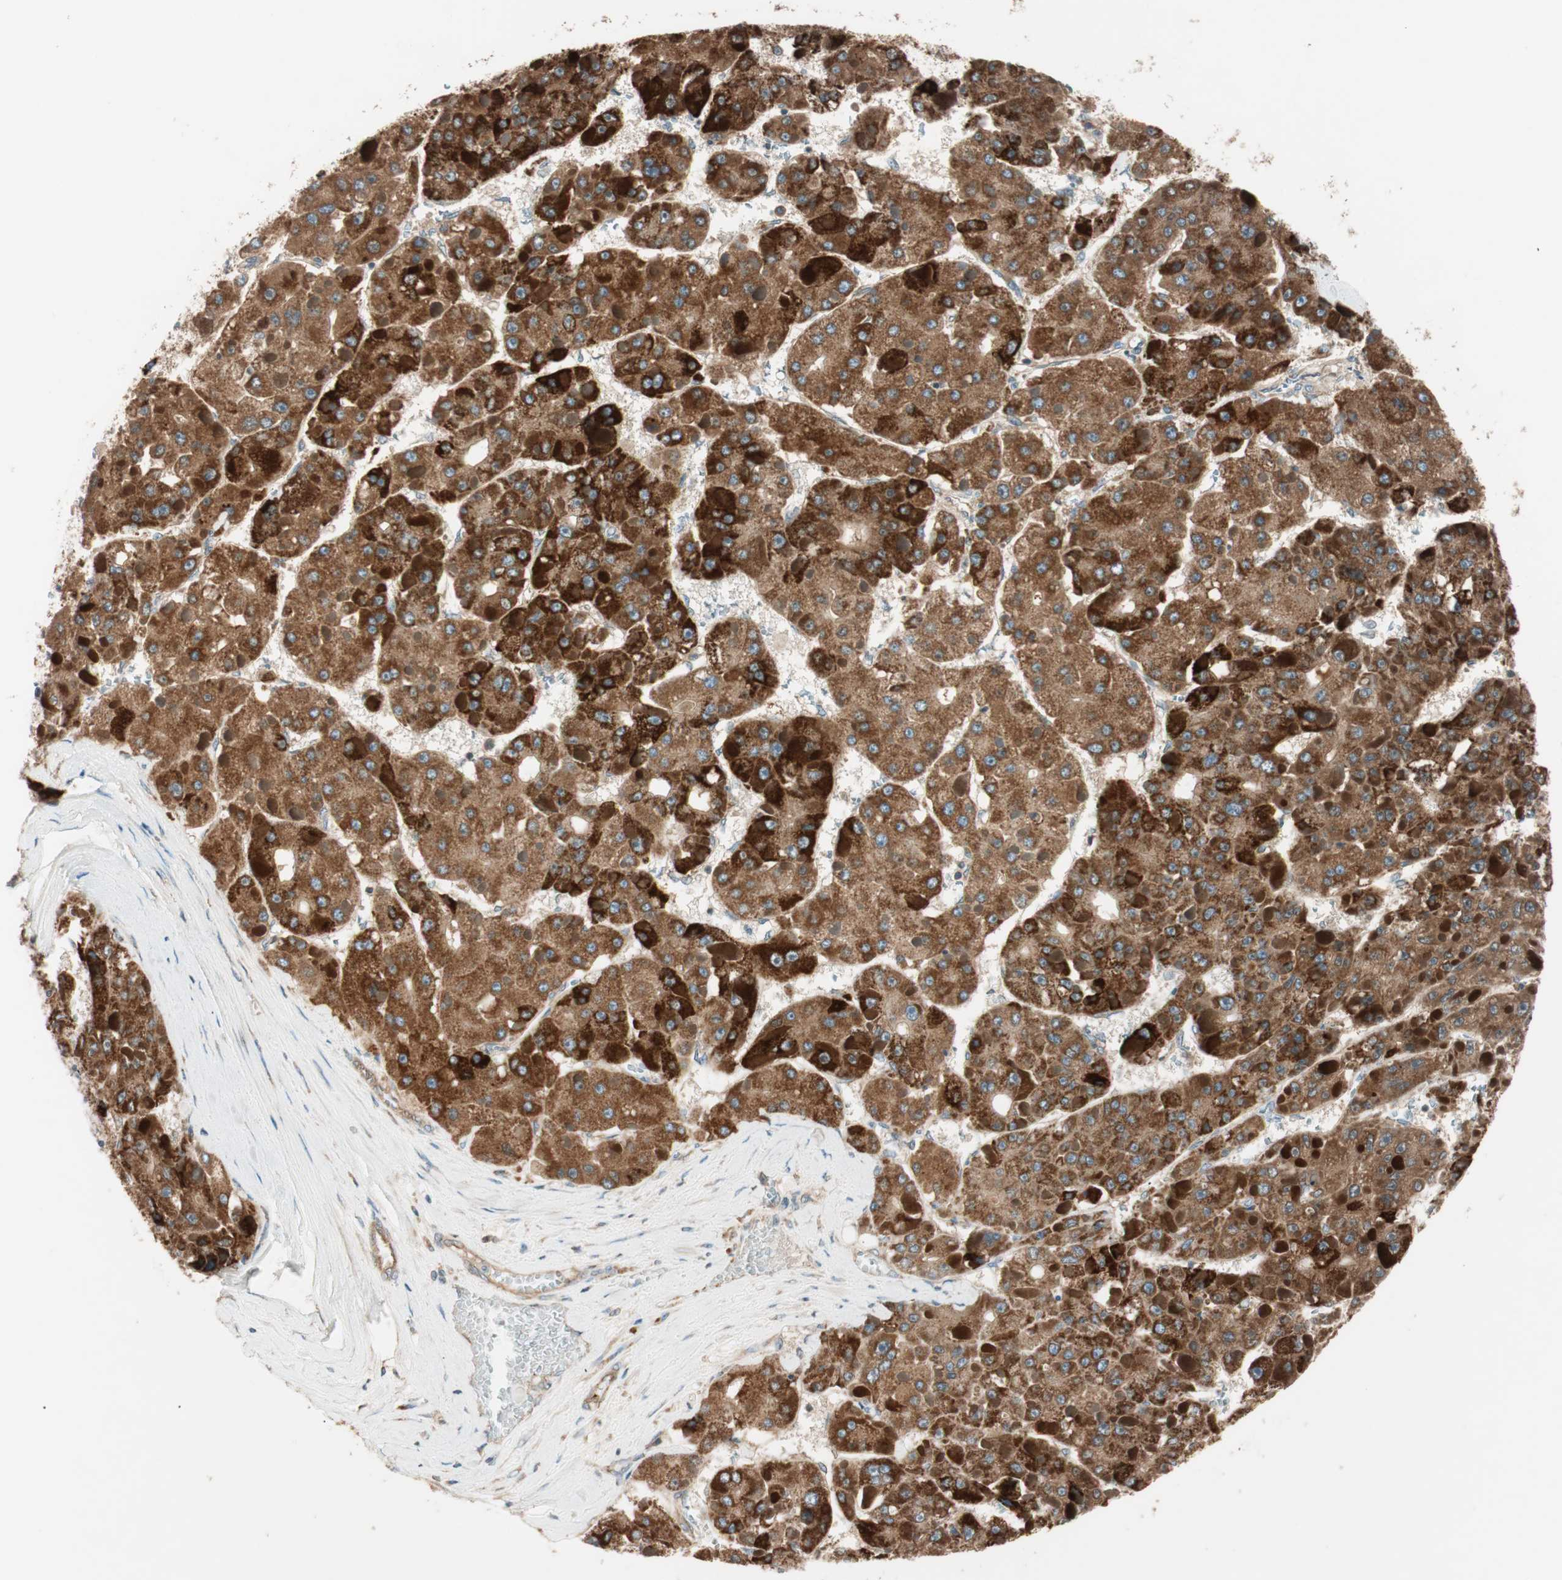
{"staining": {"intensity": "strong", "quantity": ">75%", "location": "cytoplasmic/membranous"}, "tissue": "liver cancer", "cell_type": "Tumor cells", "image_type": "cancer", "snomed": [{"axis": "morphology", "description": "Carcinoma, Hepatocellular, NOS"}, {"axis": "topography", "description": "Liver"}], "caption": "Protein staining exhibits strong cytoplasmic/membranous expression in approximately >75% of tumor cells in hepatocellular carcinoma (liver).", "gene": "CC2D1A", "patient": {"sex": "female", "age": 73}}